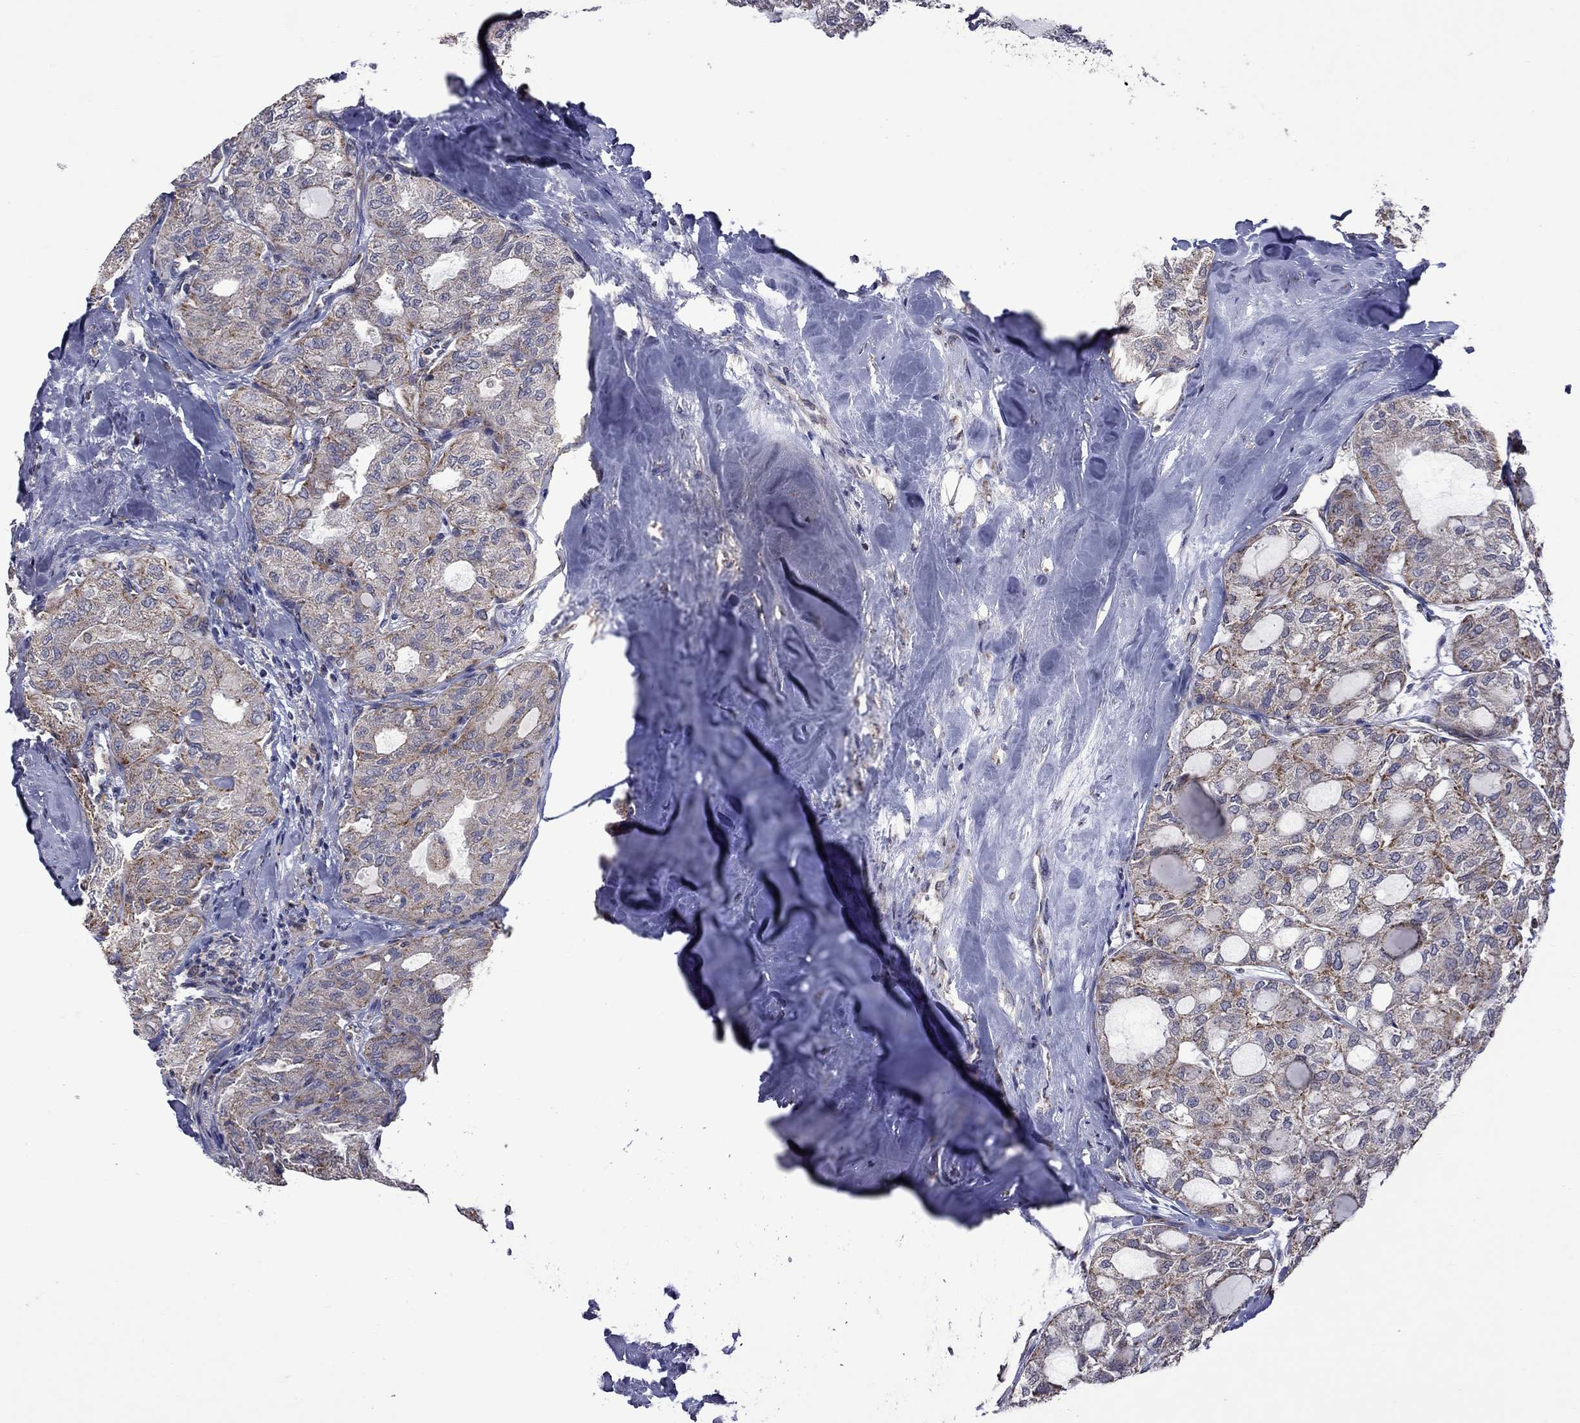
{"staining": {"intensity": "moderate", "quantity": "25%-75%", "location": "cytoplasmic/membranous"}, "tissue": "thyroid cancer", "cell_type": "Tumor cells", "image_type": "cancer", "snomed": [{"axis": "morphology", "description": "Follicular adenoma carcinoma, NOS"}, {"axis": "topography", "description": "Thyroid gland"}], "caption": "A photomicrograph of thyroid cancer stained for a protein displays moderate cytoplasmic/membranous brown staining in tumor cells. The staining was performed using DAB to visualize the protein expression in brown, while the nuclei were stained in blue with hematoxylin (Magnification: 20x).", "gene": "NDUFB1", "patient": {"sex": "male", "age": 75}}